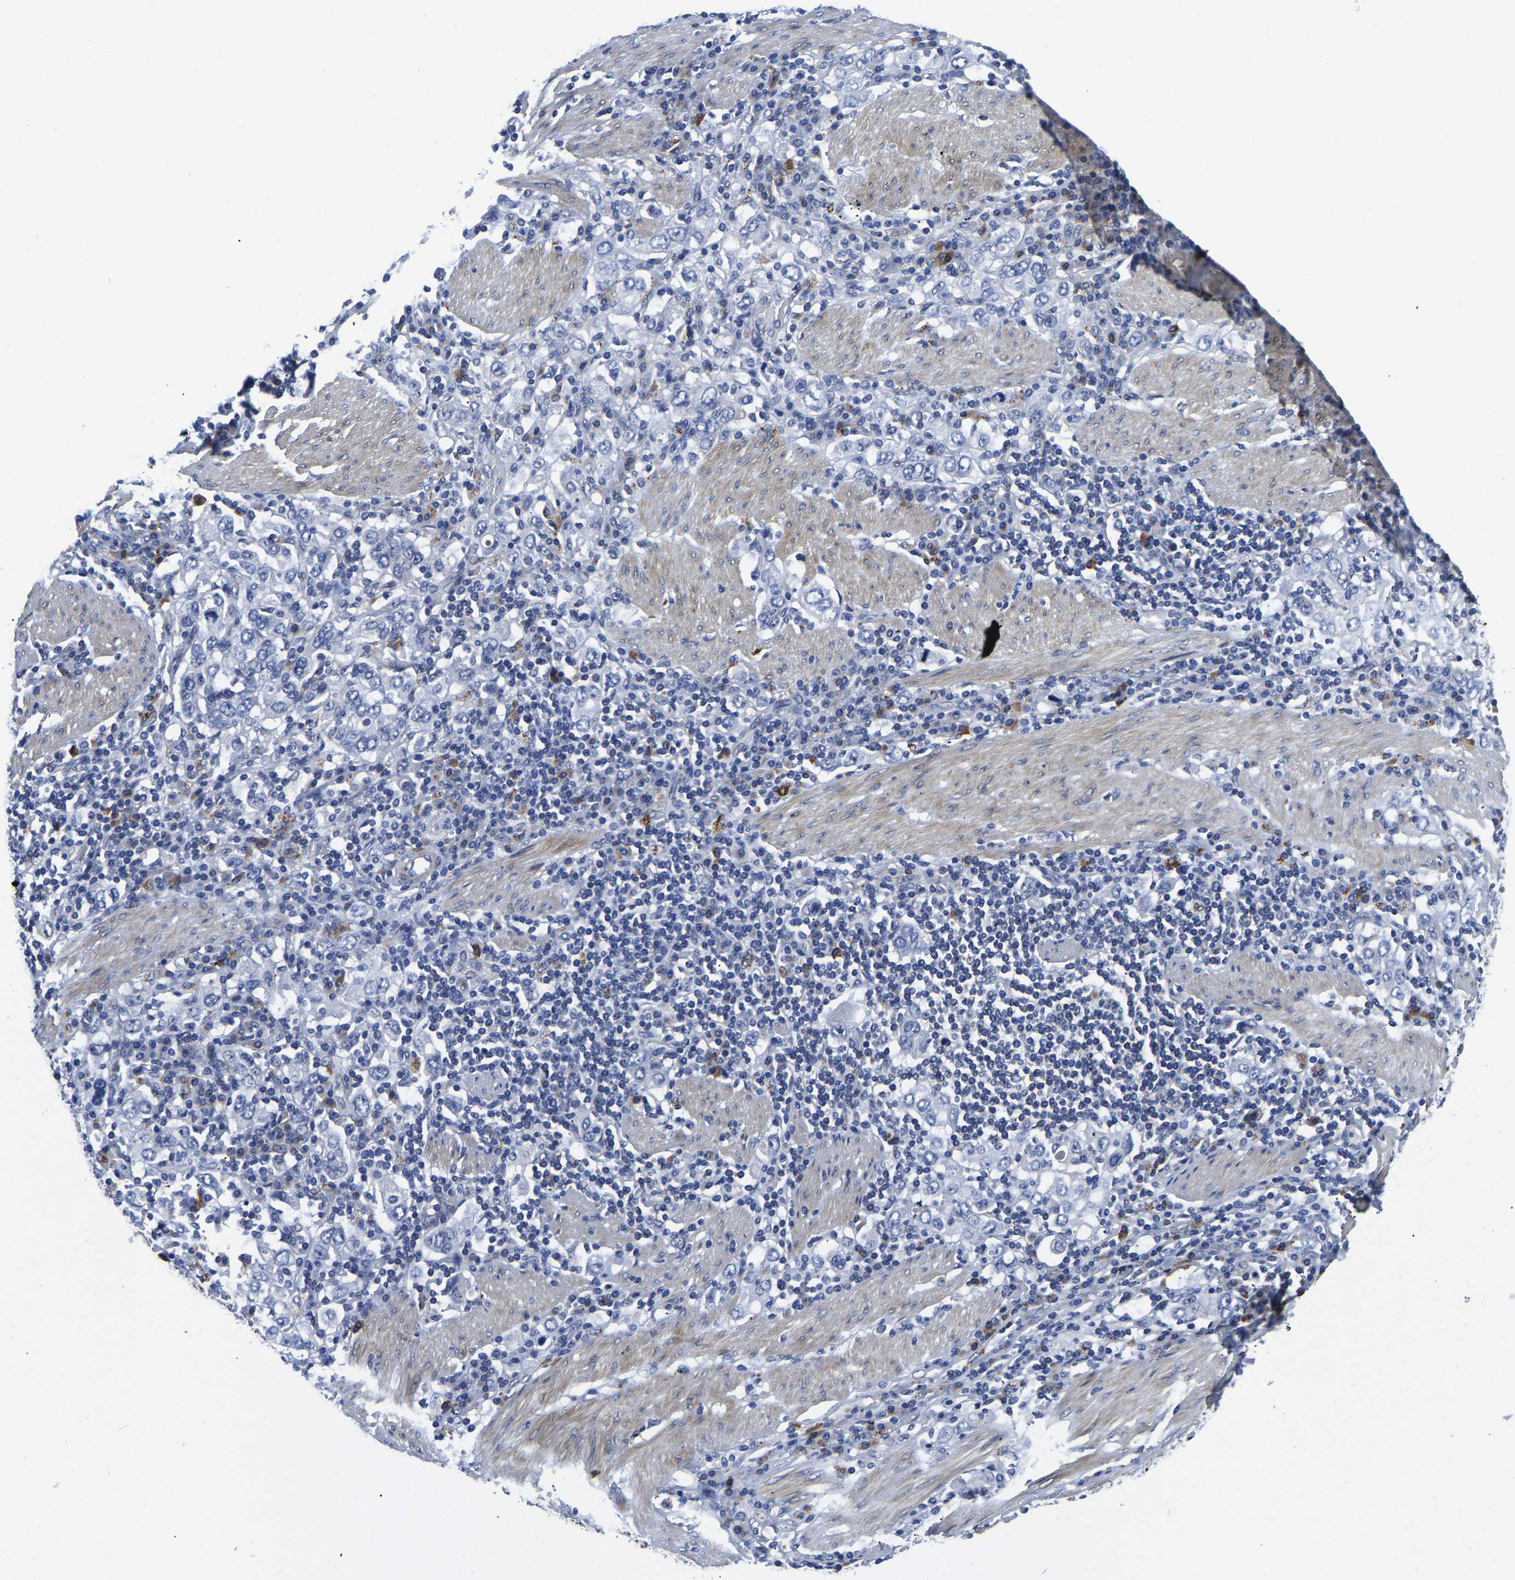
{"staining": {"intensity": "negative", "quantity": "none", "location": "none"}, "tissue": "stomach cancer", "cell_type": "Tumor cells", "image_type": "cancer", "snomed": [{"axis": "morphology", "description": "Adenocarcinoma, NOS"}, {"axis": "topography", "description": "Stomach, upper"}], "caption": "A high-resolution image shows immunohistochemistry (IHC) staining of adenocarcinoma (stomach), which exhibits no significant expression in tumor cells. (DAB (3,3'-diaminobenzidine) IHC with hematoxylin counter stain).", "gene": "PDLIM7", "patient": {"sex": "male", "age": 62}}